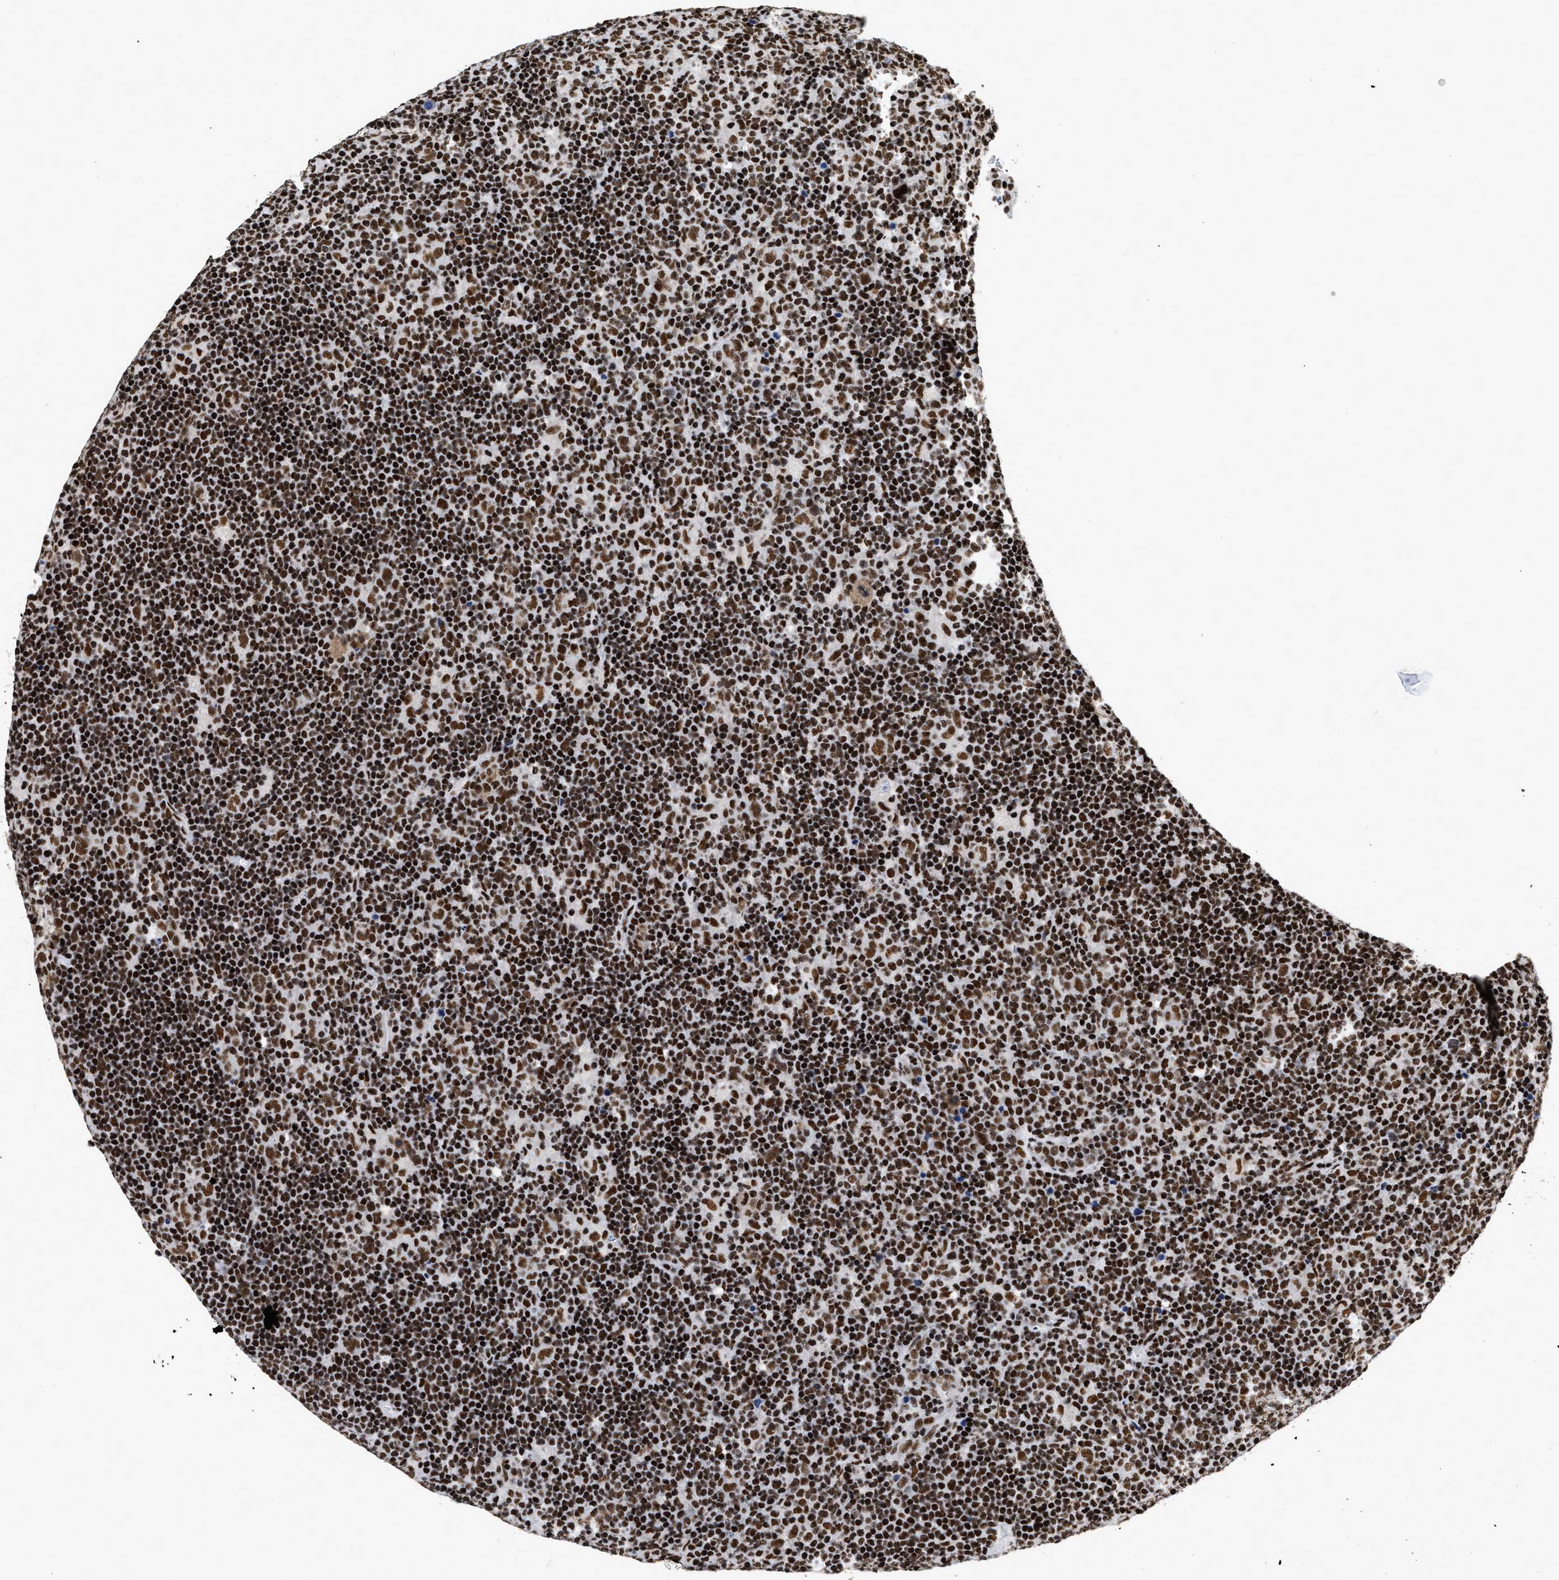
{"staining": {"intensity": "strong", "quantity": ">75%", "location": "nuclear"}, "tissue": "lymphoma", "cell_type": "Tumor cells", "image_type": "cancer", "snomed": [{"axis": "morphology", "description": "Hodgkin's disease, NOS"}, {"axis": "topography", "description": "Lymph node"}], "caption": "Protein analysis of Hodgkin's disease tissue shows strong nuclear staining in about >75% of tumor cells. The staining was performed using DAB (3,3'-diaminobenzidine), with brown indicating positive protein expression. Nuclei are stained blue with hematoxylin.", "gene": "CREB1", "patient": {"sex": "female", "age": 57}}